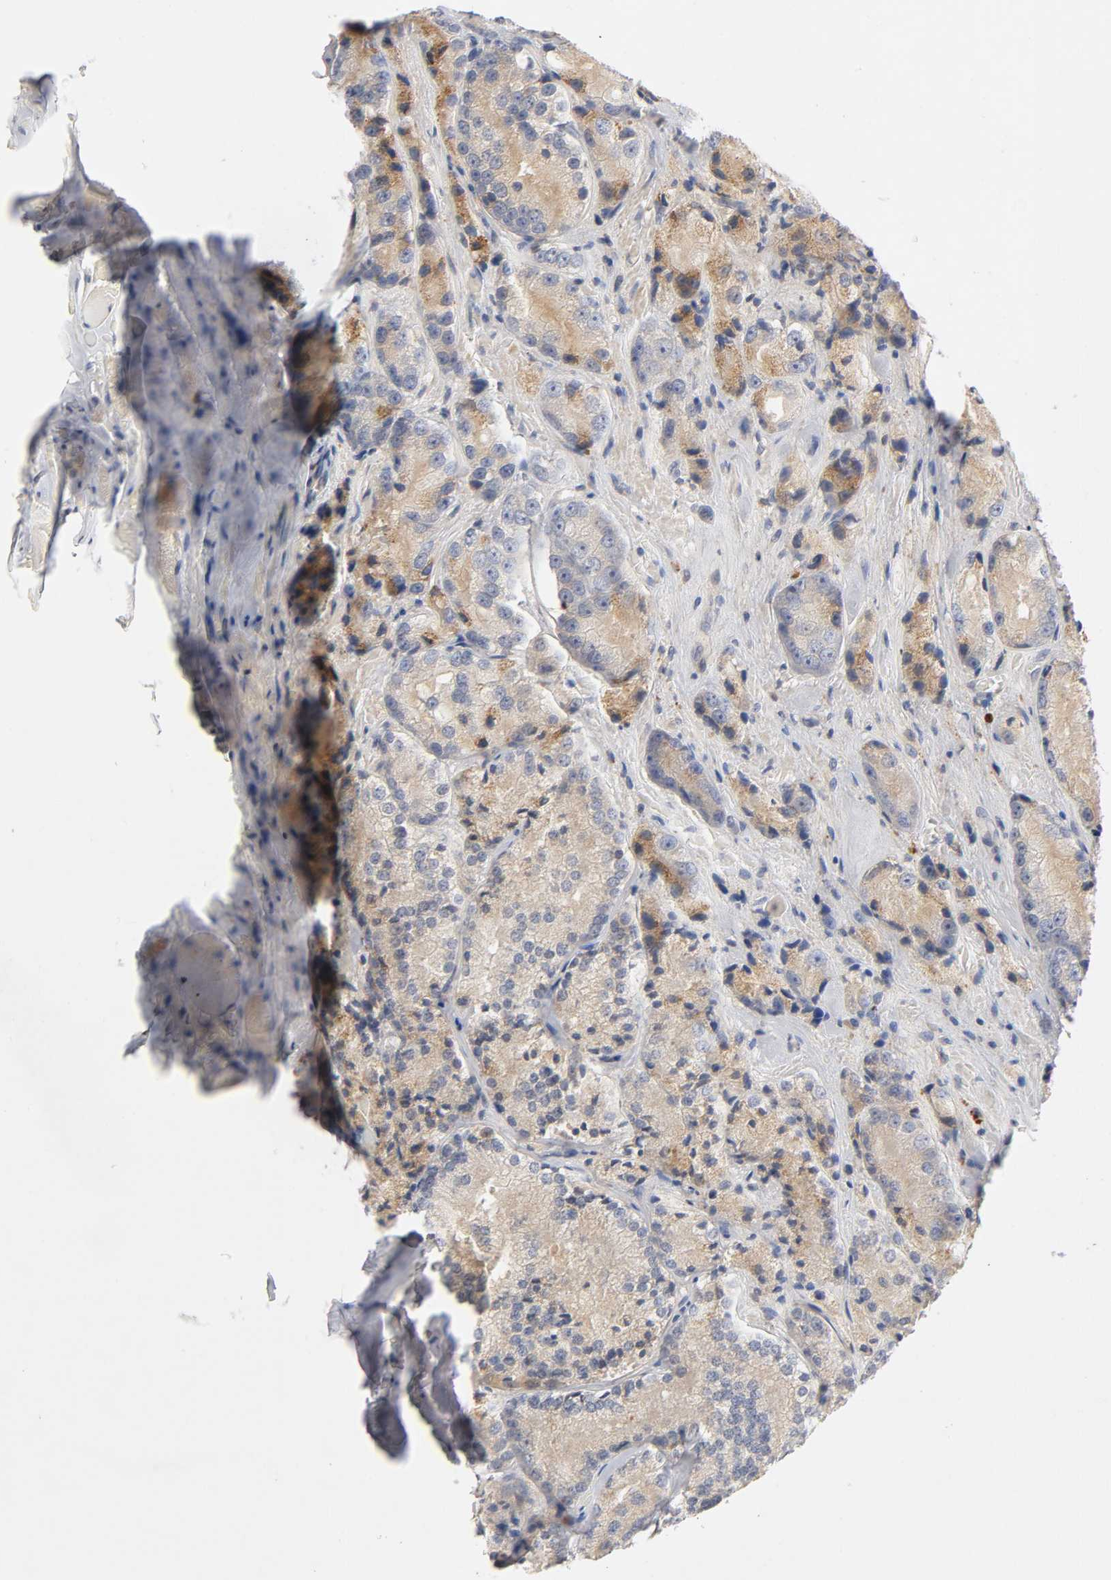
{"staining": {"intensity": "weak", "quantity": ">75%", "location": "cytoplasmic/membranous"}, "tissue": "prostate cancer", "cell_type": "Tumor cells", "image_type": "cancer", "snomed": [{"axis": "morphology", "description": "Adenocarcinoma, Low grade"}, {"axis": "topography", "description": "Prostate"}], "caption": "This micrograph exhibits IHC staining of human low-grade adenocarcinoma (prostate), with low weak cytoplasmic/membranous expression in about >75% of tumor cells.", "gene": "RHOA", "patient": {"sex": "male", "age": 64}}